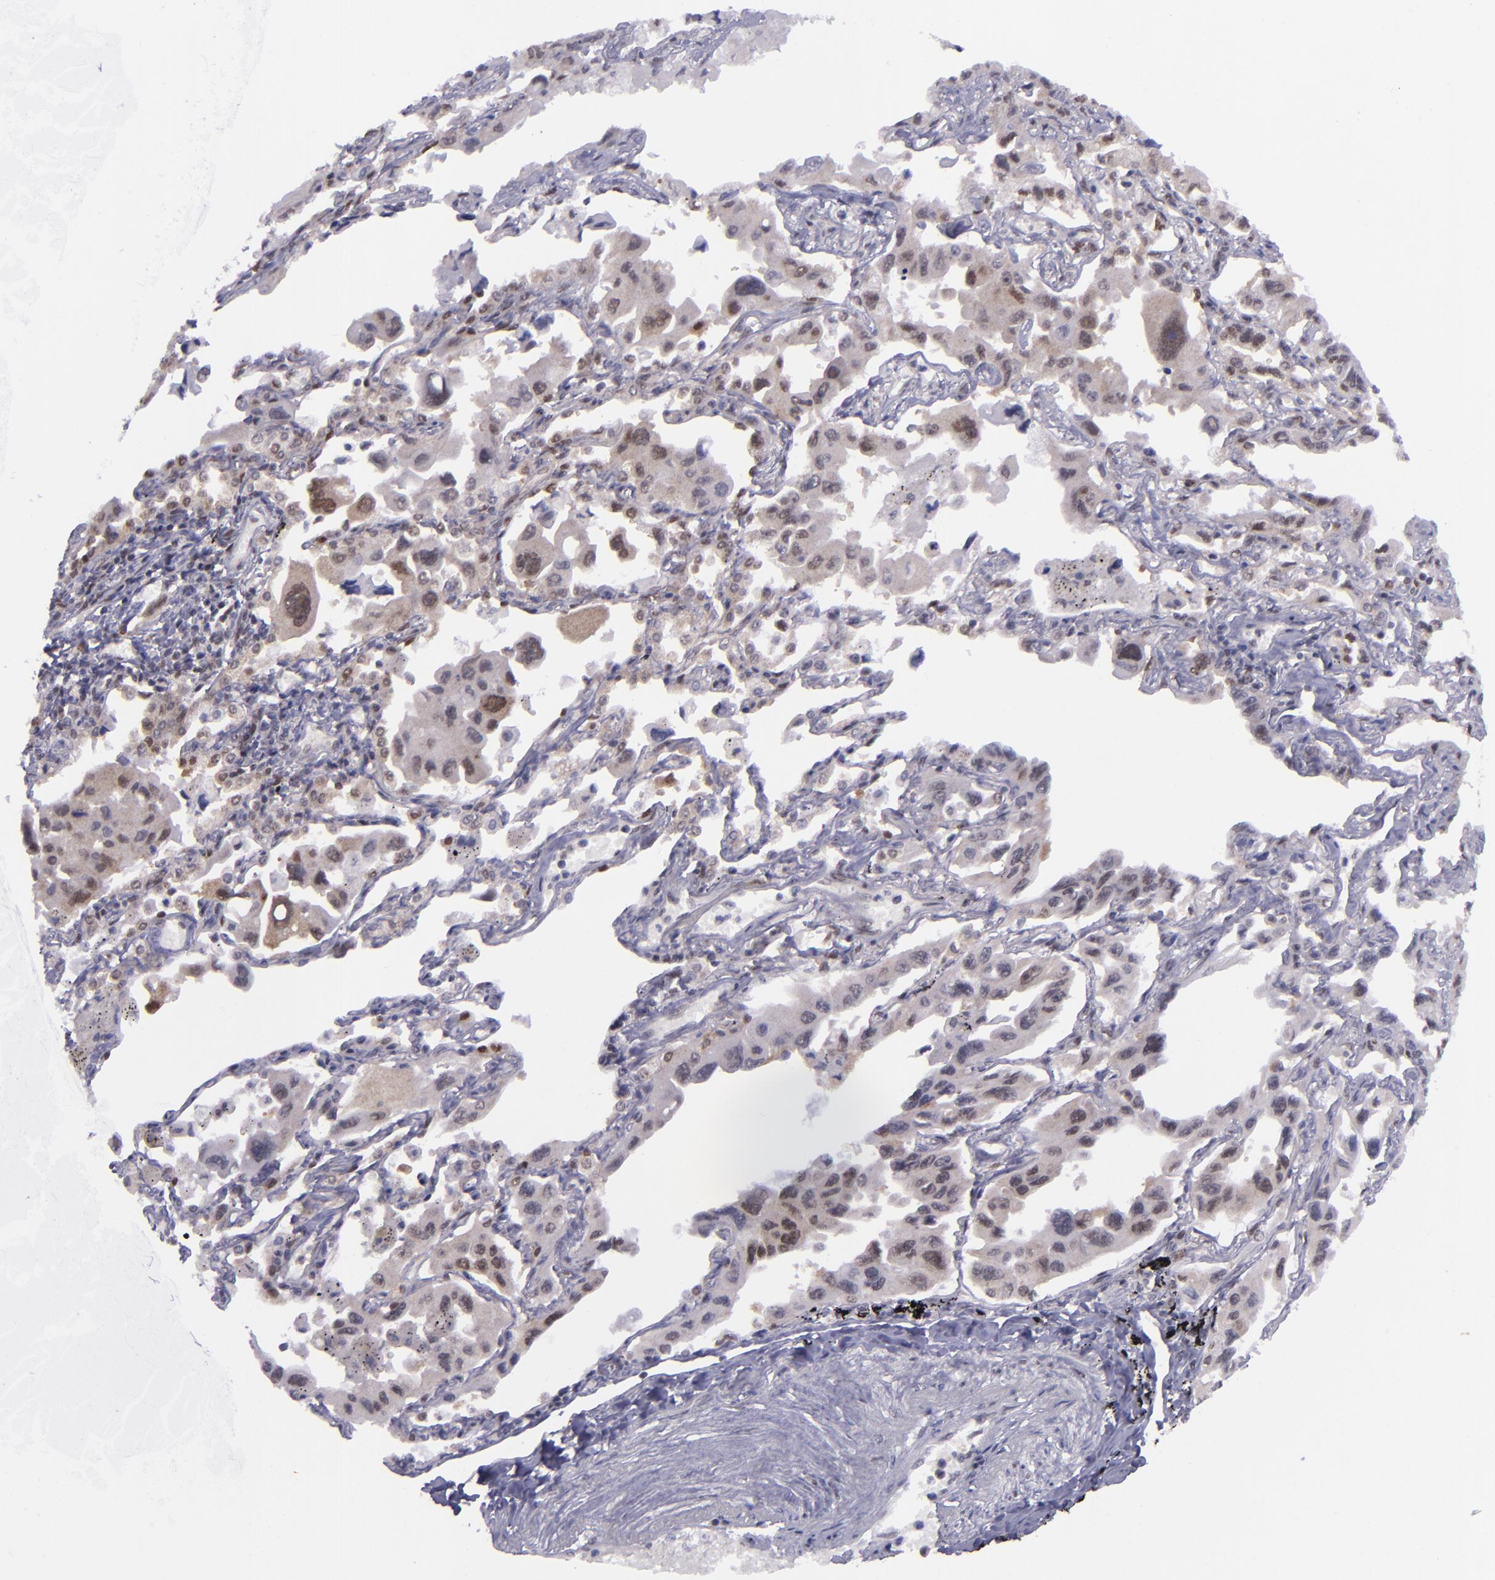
{"staining": {"intensity": "weak", "quantity": ">75%", "location": "cytoplasmic/membranous,nuclear"}, "tissue": "lung cancer", "cell_type": "Tumor cells", "image_type": "cancer", "snomed": [{"axis": "morphology", "description": "Adenocarcinoma, NOS"}, {"axis": "topography", "description": "Lung"}], "caption": "Protein positivity by immunohistochemistry (IHC) reveals weak cytoplasmic/membranous and nuclear expression in approximately >75% of tumor cells in lung cancer (adenocarcinoma).", "gene": "BAG1", "patient": {"sex": "male", "age": 64}}